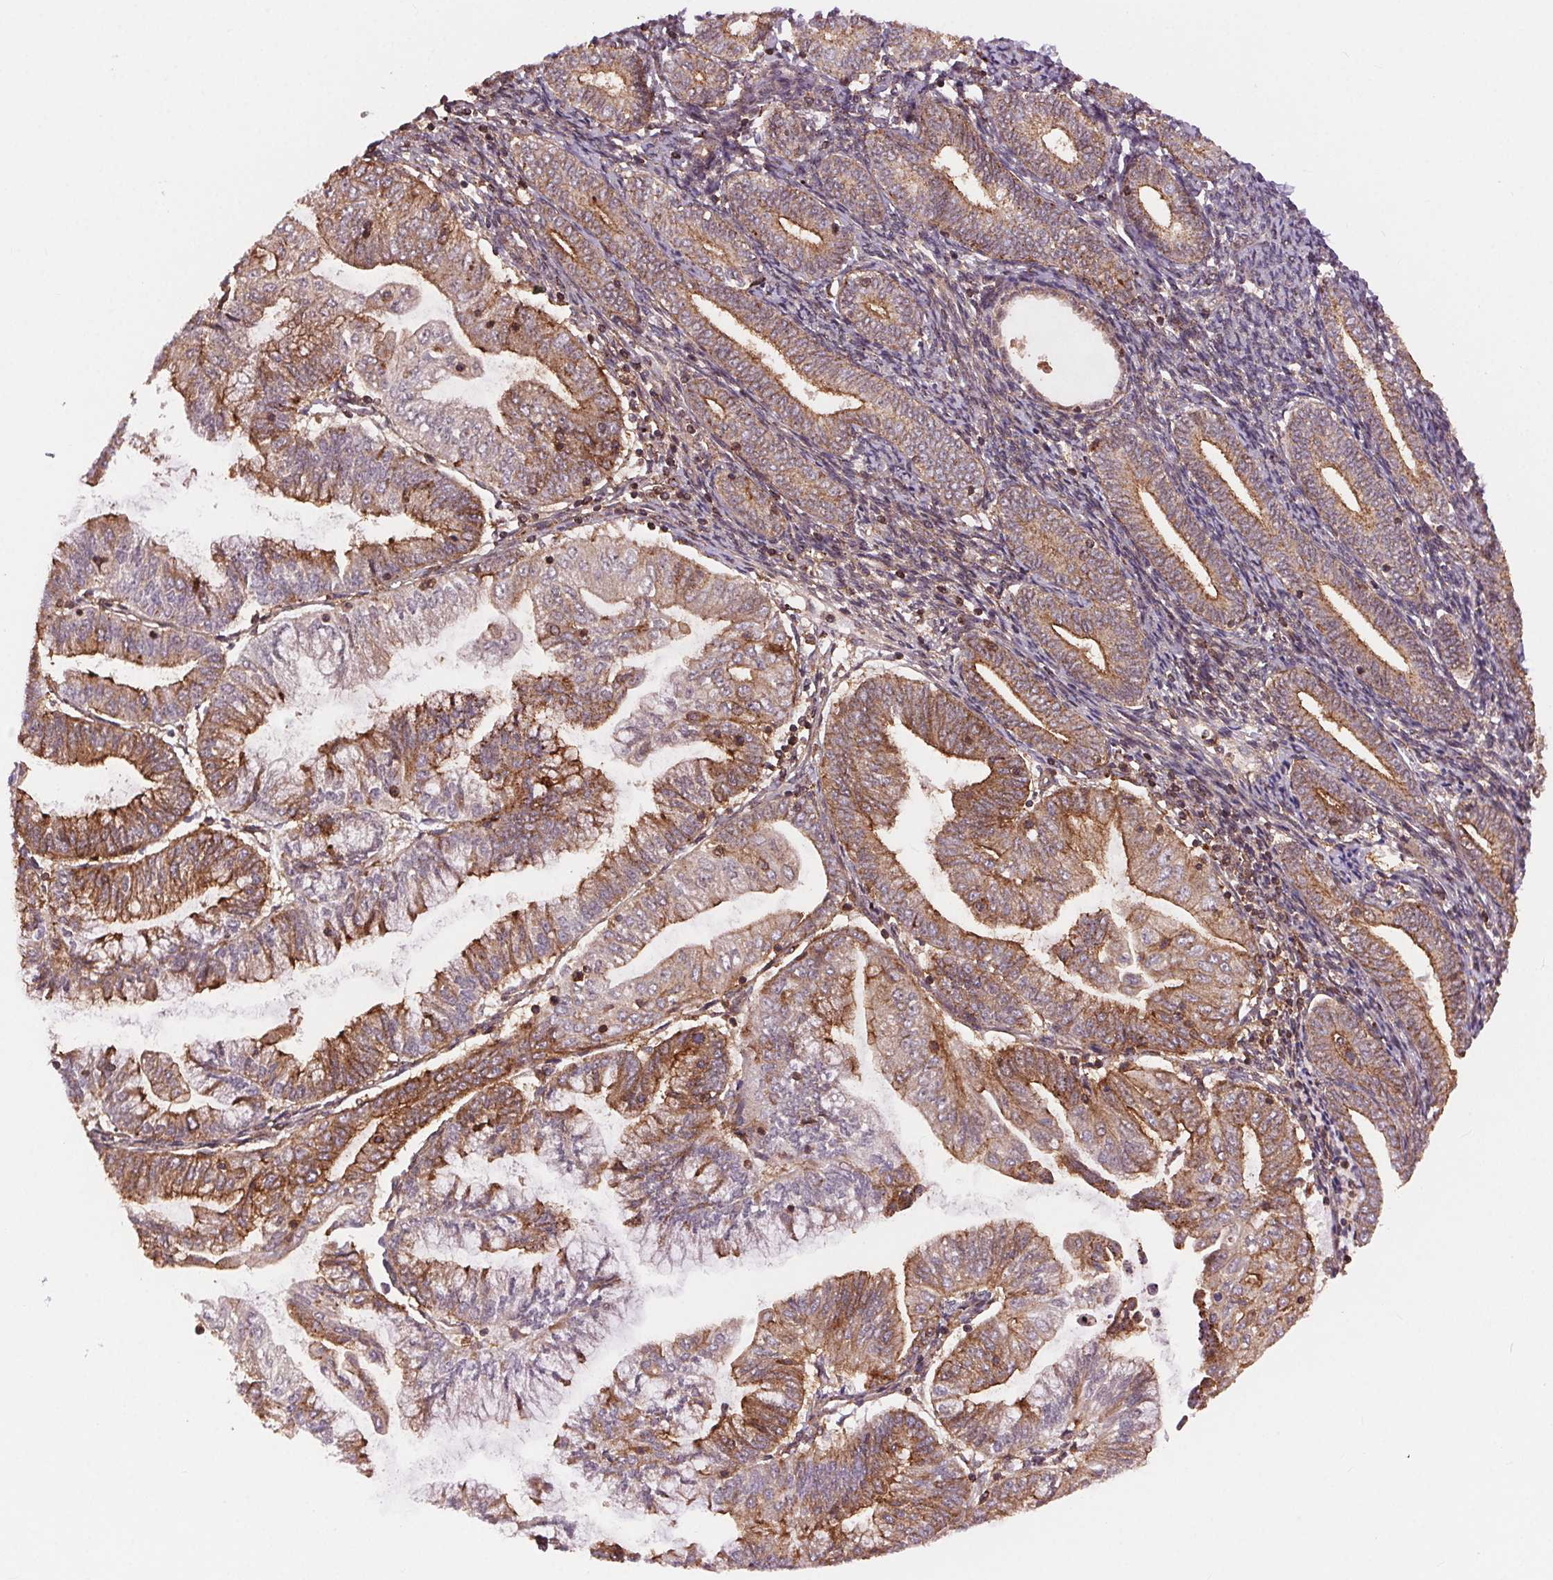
{"staining": {"intensity": "moderate", "quantity": ">75%", "location": "cytoplasmic/membranous"}, "tissue": "endometrial cancer", "cell_type": "Tumor cells", "image_type": "cancer", "snomed": [{"axis": "morphology", "description": "Adenocarcinoma, NOS"}, {"axis": "topography", "description": "Endometrium"}], "caption": "A brown stain highlights moderate cytoplasmic/membranous staining of a protein in human endometrial adenocarcinoma tumor cells.", "gene": "CHMP4B", "patient": {"sex": "female", "age": 55}}